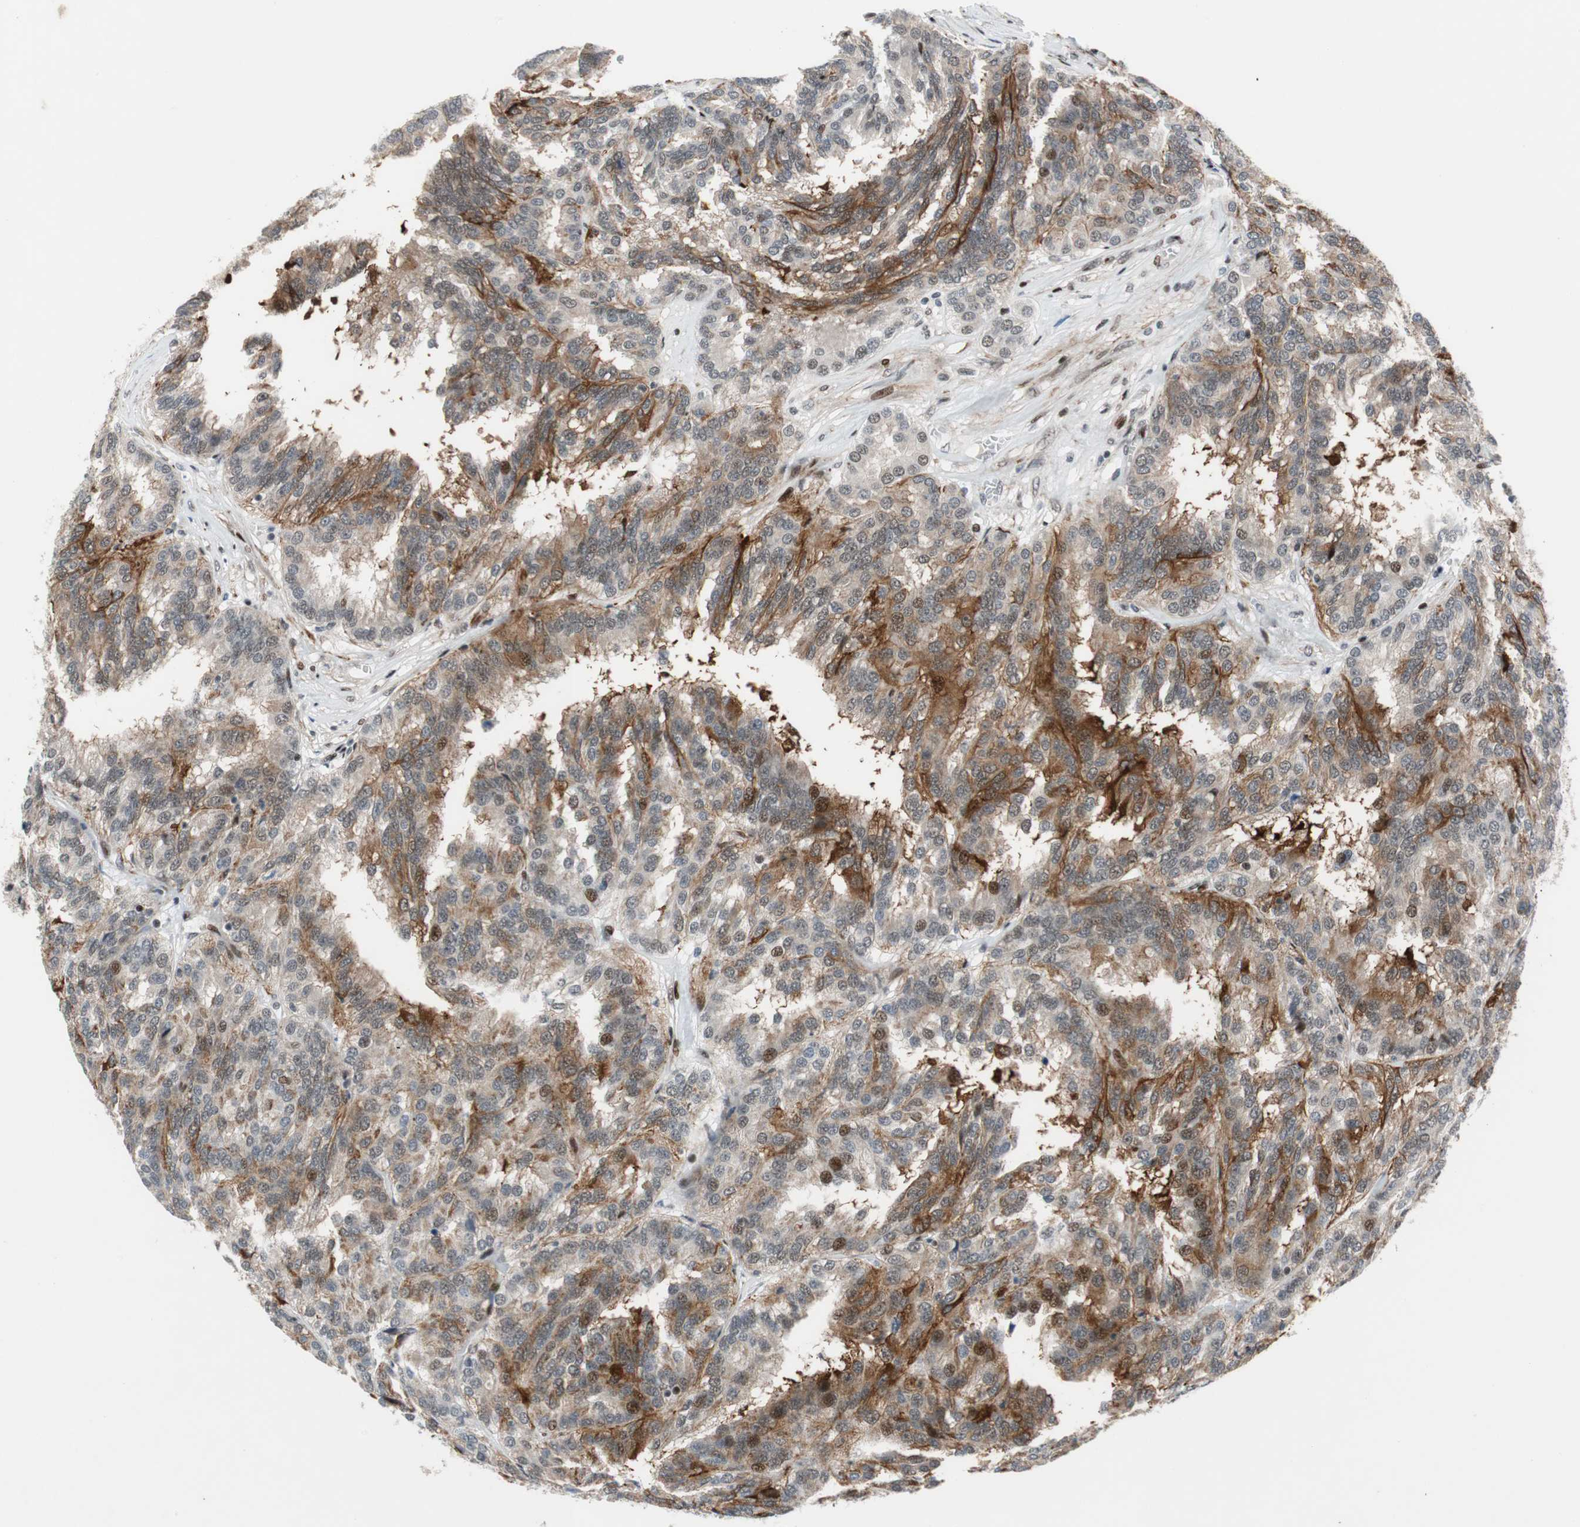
{"staining": {"intensity": "moderate", "quantity": "<25%", "location": "cytoplasmic/membranous,nuclear"}, "tissue": "renal cancer", "cell_type": "Tumor cells", "image_type": "cancer", "snomed": [{"axis": "morphology", "description": "Adenocarcinoma, NOS"}, {"axis": "topography", "description": "Kidney"}], "caption": "Human renal cancer stained for a protein (brown) shows moderate cytoplasmic/membranous and nuclear positive expression in about <25% of tumor cells.", "gene": "FBXO44", "patient": {"sex": "male", "age": 46}}